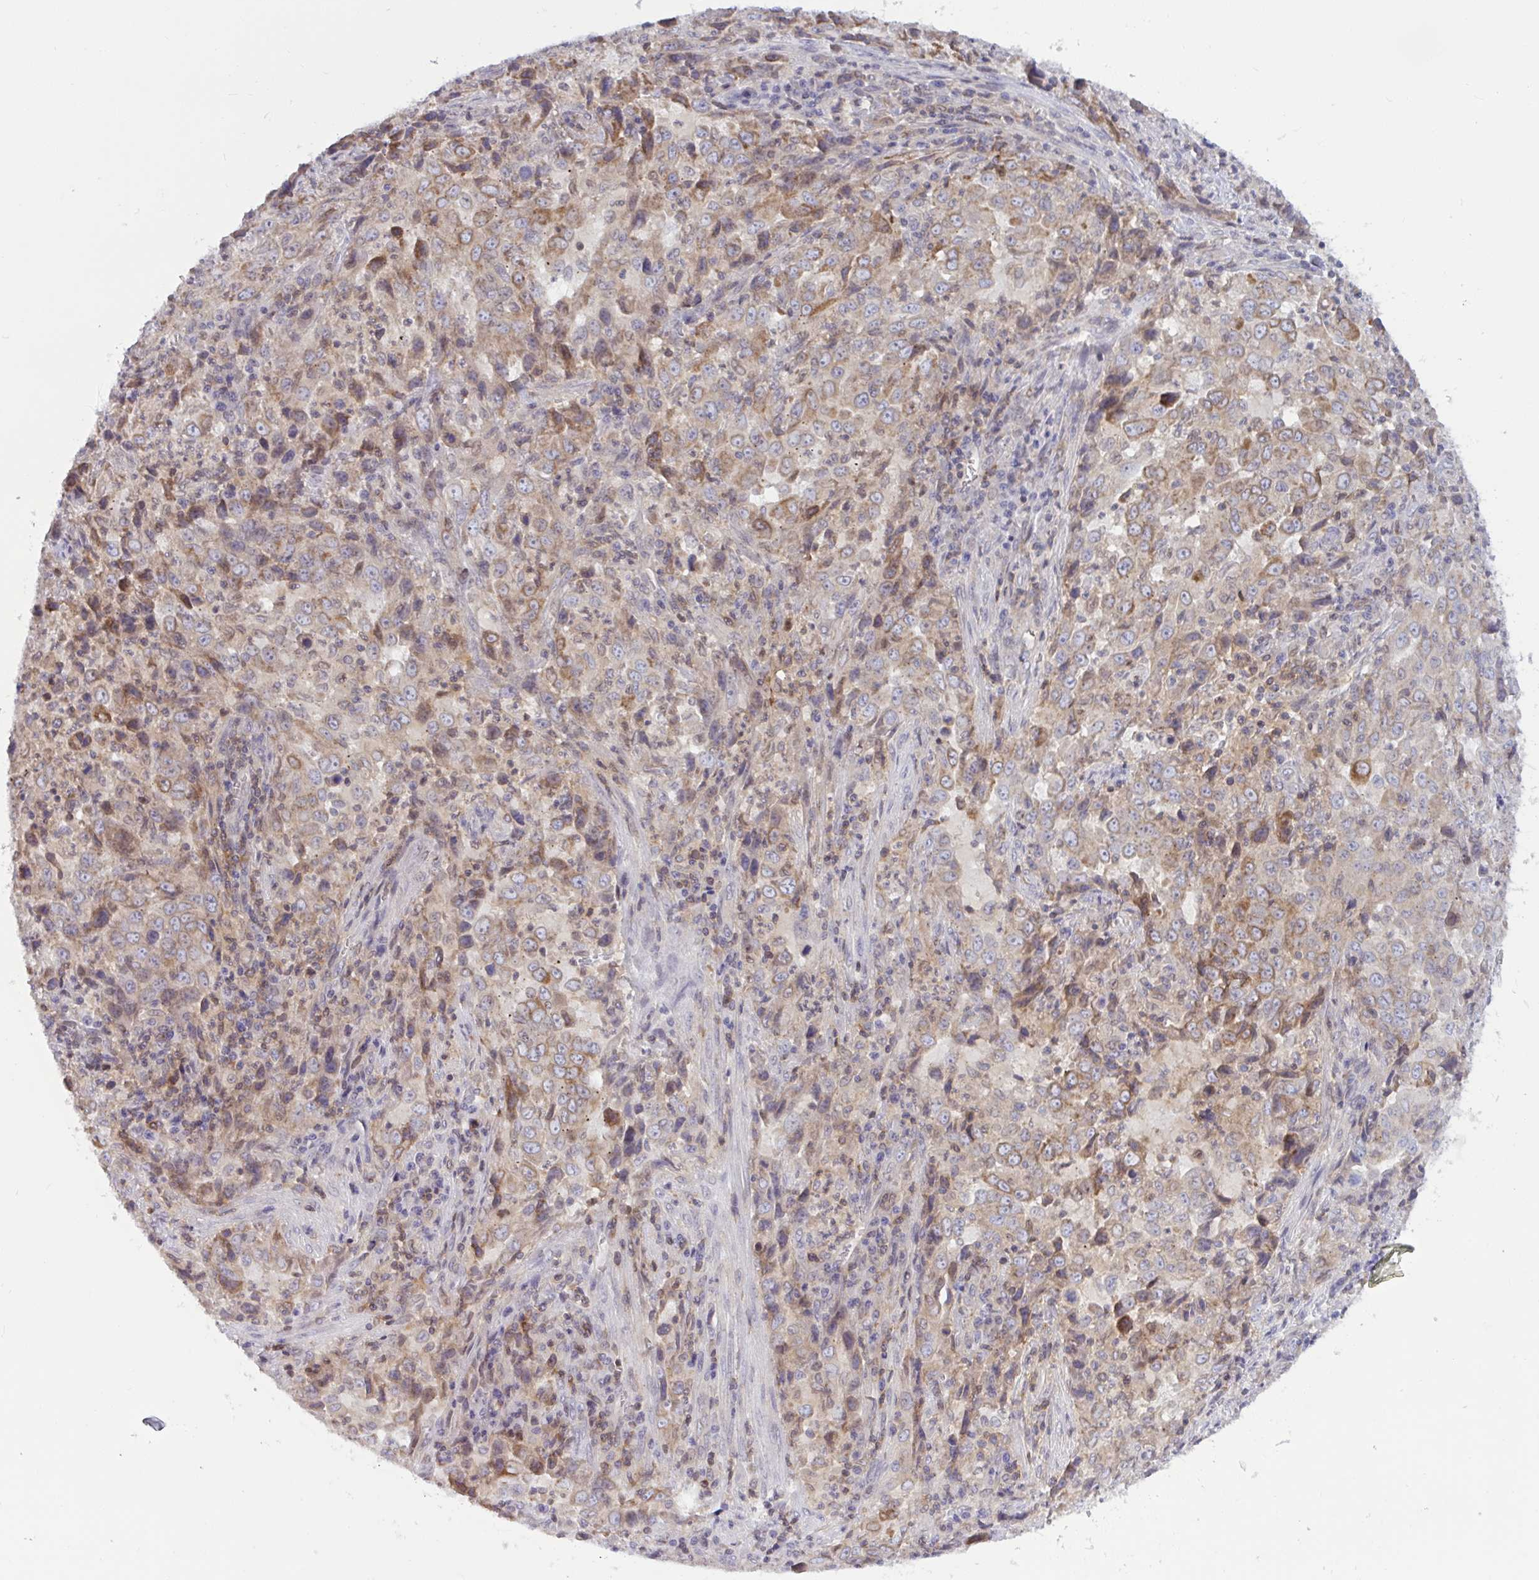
{"staining": {"intensity": "weak", "quantity": "25%-75%", "location": "cytoplasmic/membranous"}, "tissue": "lung cancer", "cell_type": "Tumor cells", "image_type": "cancer", "snomed": [{"axis": "morphology", "description": "Adenocarcinoma, NOS"}, {"axis": "topography", "description": "Lung"}], "caption": "Lung cancer tissue demonstrates weak cytoplasmic/membranous expression in about 25%-75% of tumor cells", "gene": "TANK", "patient": {"sex": "male", "age": 67}}